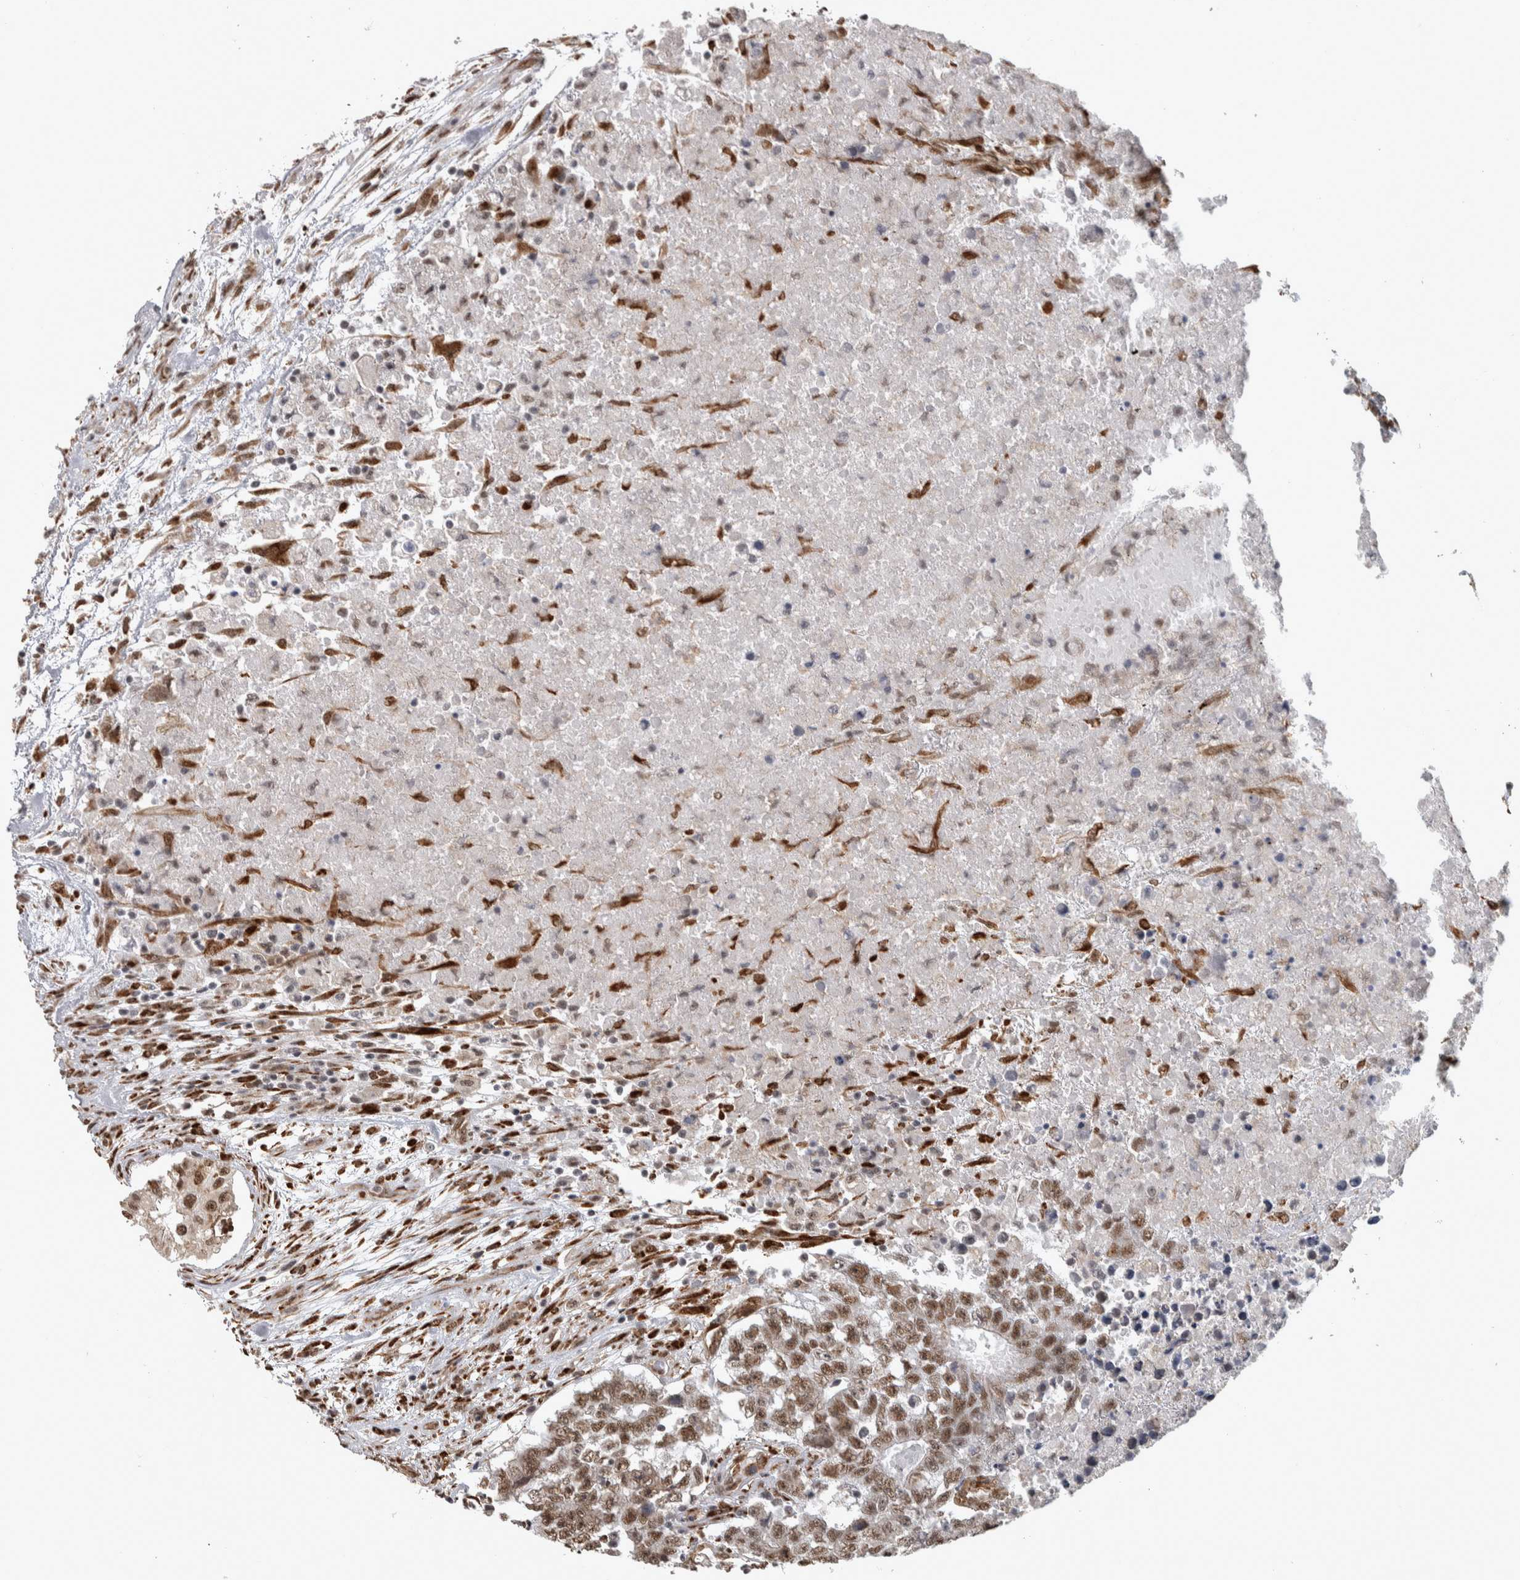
{"staining": {"intensity": "moderate", "quantity": ">75%", "location": "nuclear"}, "tissue": "testis cancer", "cell_type": "Tumor cells", "image_type": "cancer", "snomed": [{"axis": "morphology", "description": "Carcinoma, Embryonal, NOS"}, {"axis": "topography", "description": "Testis"}], "caption": "Testis cancer (embryonal carcinoma) tissue reveals moderate nuclear staining in about >75% of tumor cells, visualized by immunohistochemistry. (brown staining indicates protein expression, while blue staining denotes nuclei).", "gene": "DDX42", "patient": {"sex": "male", "age": 25}}